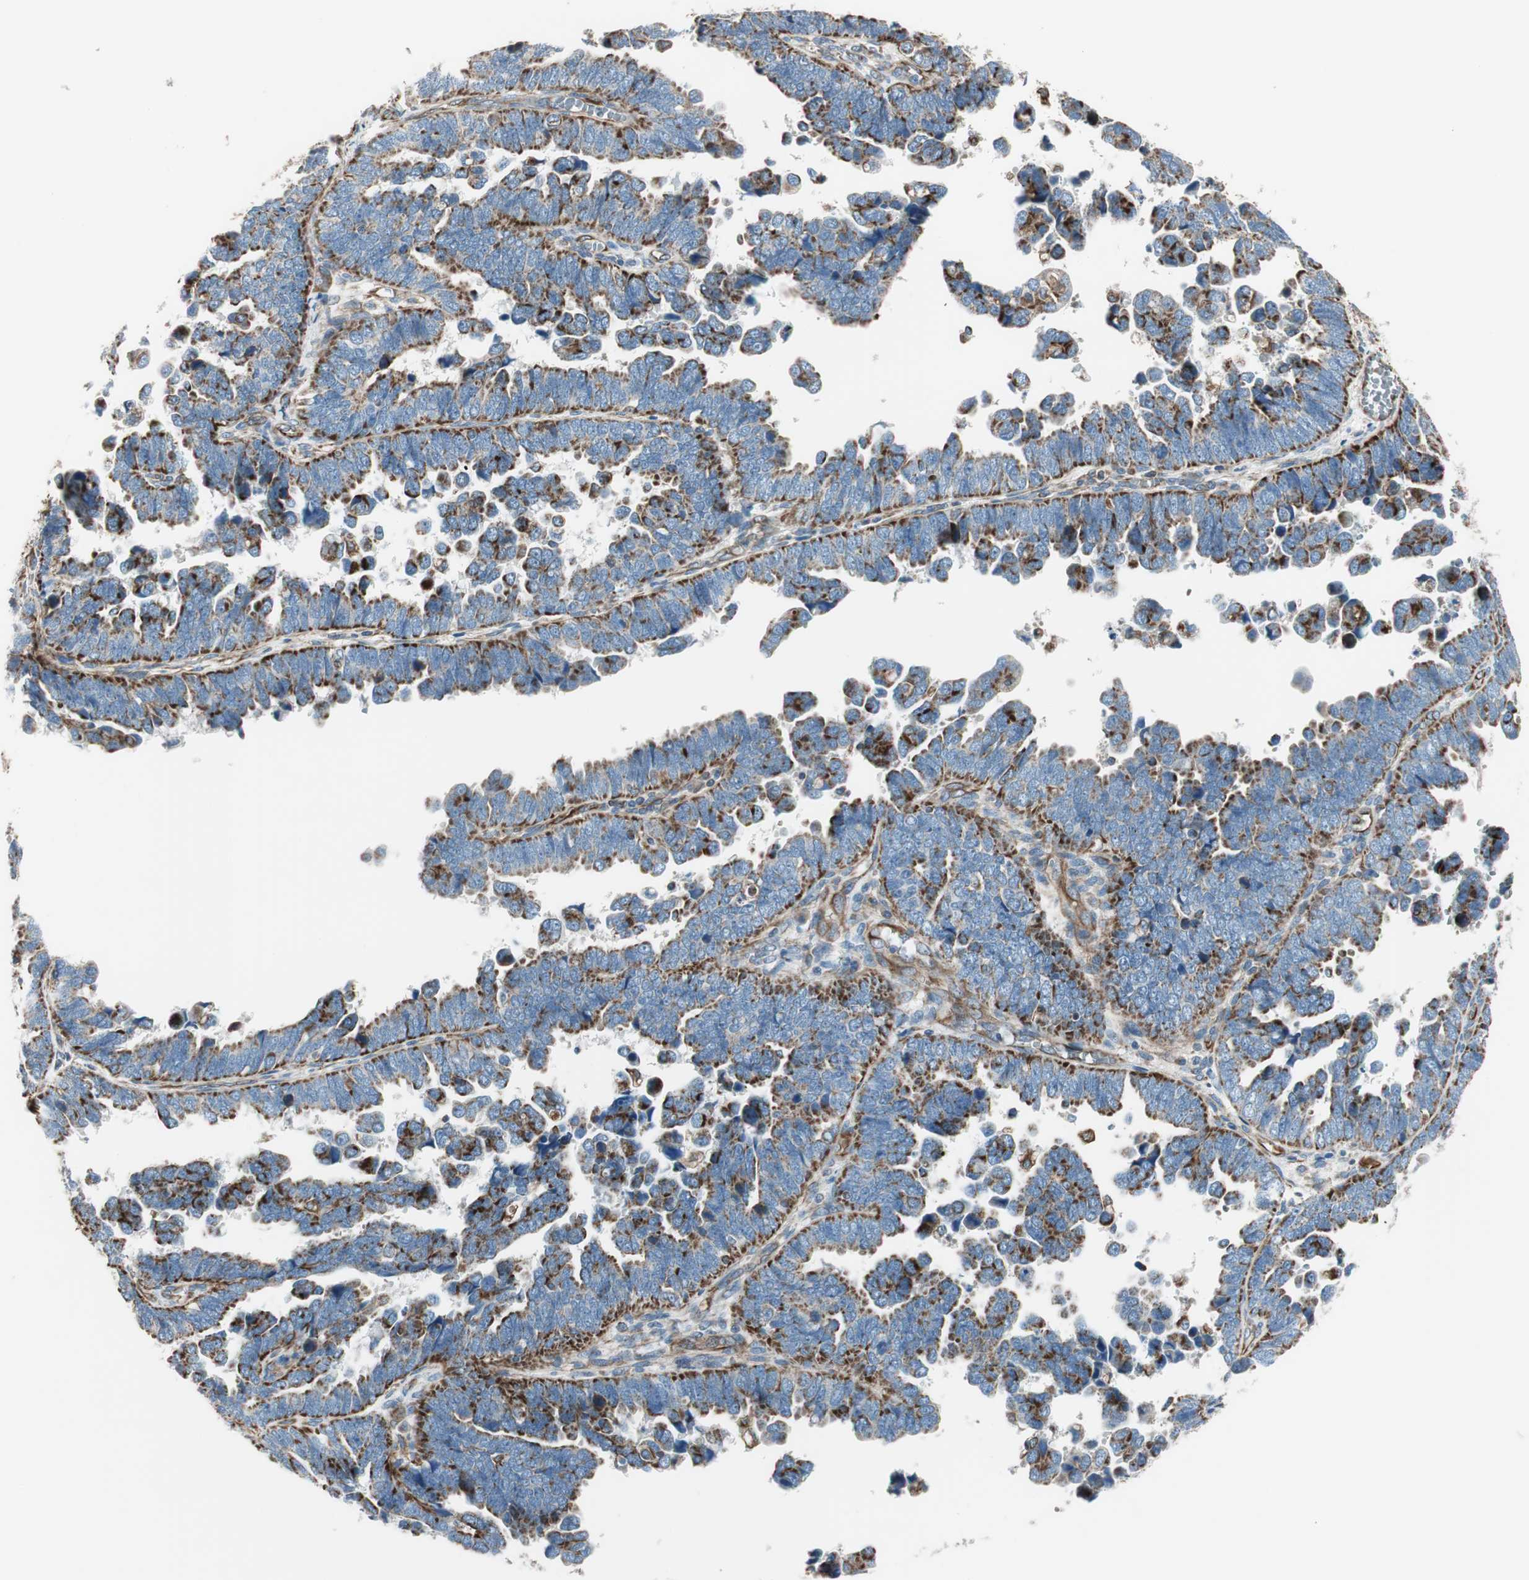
{"staining": {"intensity": "moderate", "quantity": "25%-75%", "location": "cytoplasmic/membranous"}, "tissue": "endometrial cancer", "cell_type": "Tumor cells", "image_type": "cancer", "snomed": [{"axis": "morphology", "description": "Adenocarcinoma, NOS"}, {"axis": "topography", "description": "Endometrium"}], "caption": "IHC image of endometrial cancer (adenocarcinoma) stained for a protein (brown), which displays medium levels of moderate cytoplasmic/membranous staining in approximately 25%-75% of tumor cells.", "gene": "SRCIN1", "patient": {"sex": "female", "age": 75}}